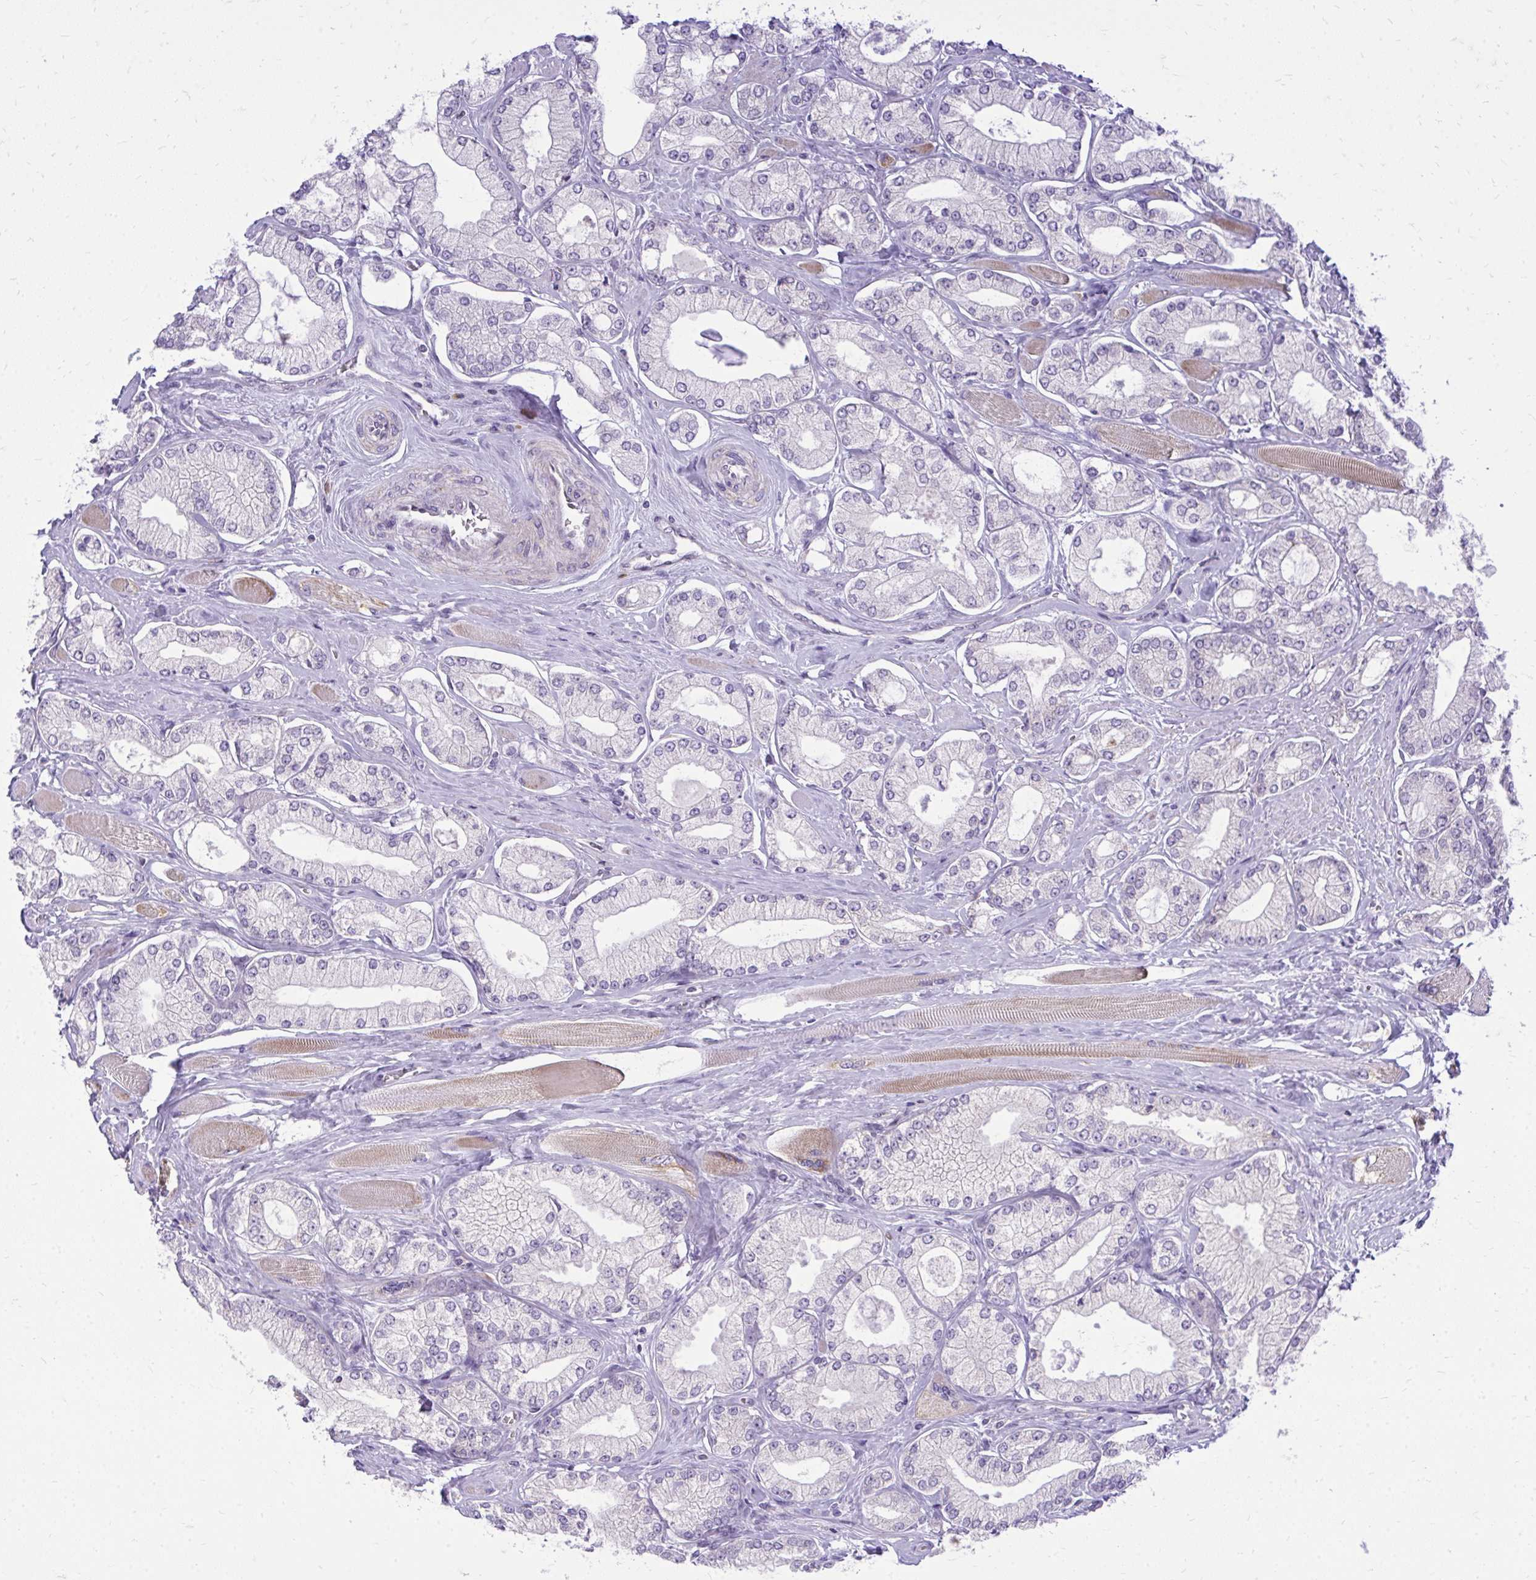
{"staining": {"intensity": "negative", "quantity": "none", "location": "none"}, "tissue": "prostate cancer", "cell_type": "Tumor cells", "image_type": "cancer", "snomed": [{"axis": "morphology", "description": "Adenocarcinoma, High grade"}, {"axis": "topography", "description": "Prostate"}], "caption": "The photomicrograph exhibits no significant expression in tumor cells of adenocarcinoma (high-grade) (prostate).", "gene": "RPS6KA2", "patient": {"sex": "male", "age": 68}}